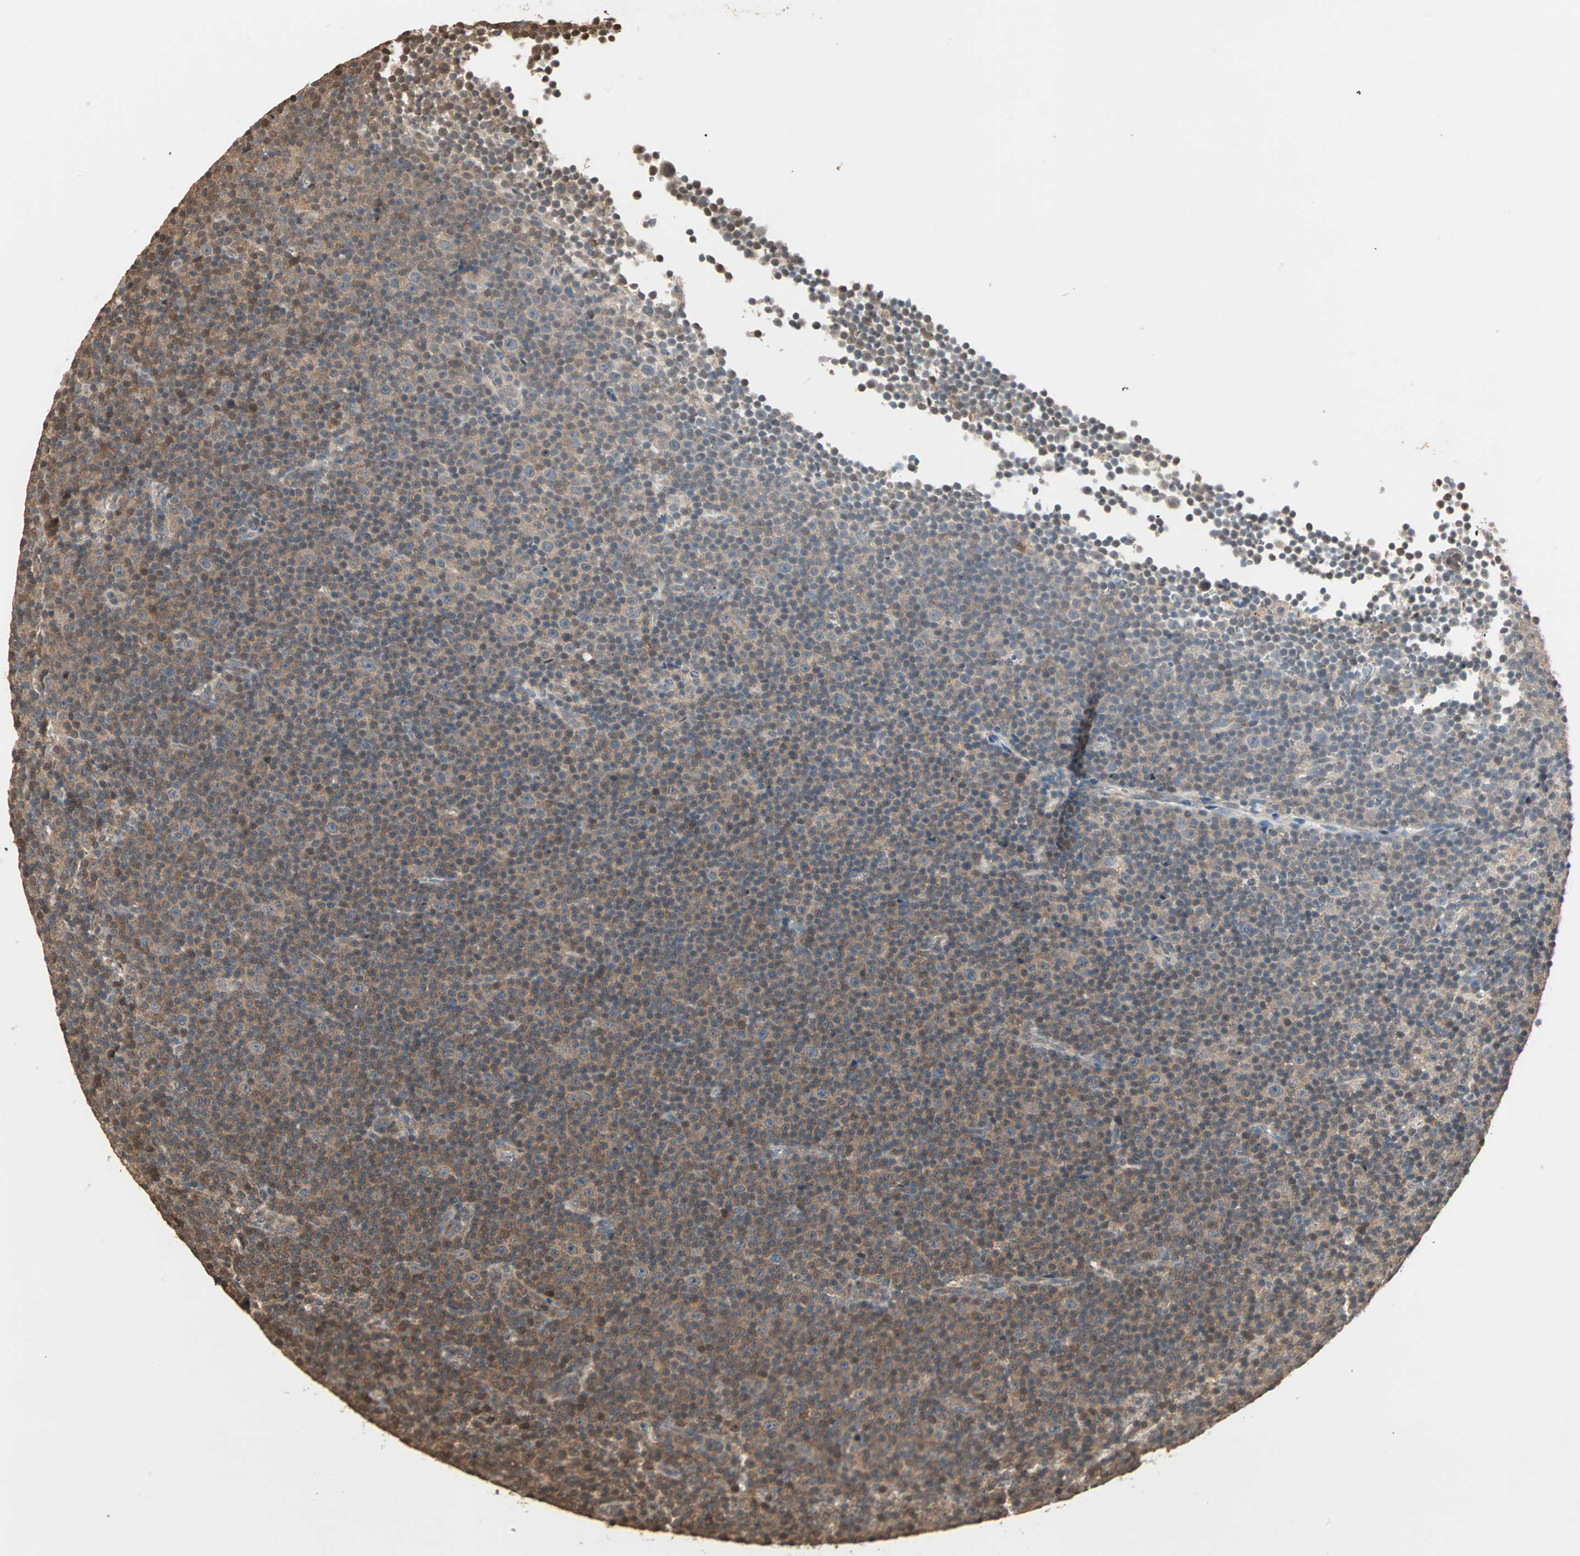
{"staining": {"intensity": "moderate", "quantity": ">75%", "location": "cytoplasmic/membranous"}, "tissue": "lymphoma", "cell_type": "Tumor cells", "image_type": "cancer", "snomed": [{"axis": "morphology", "description": "Malignant lymphoma, non-Hodgkin's type, Low grade"}, {"axis": "topography", "description": "Lymph node"}], "caption": "Lymphoma was stained to show a protein in brown. There is medium levels of moderate cytoplasmic/membranous positivity in approximately >75% of tumor cells. (Brightfield microscopy of DAB IHC at high magnification).", "gene": "DRG2", "patient": {"sex": "female", "age": 67}}